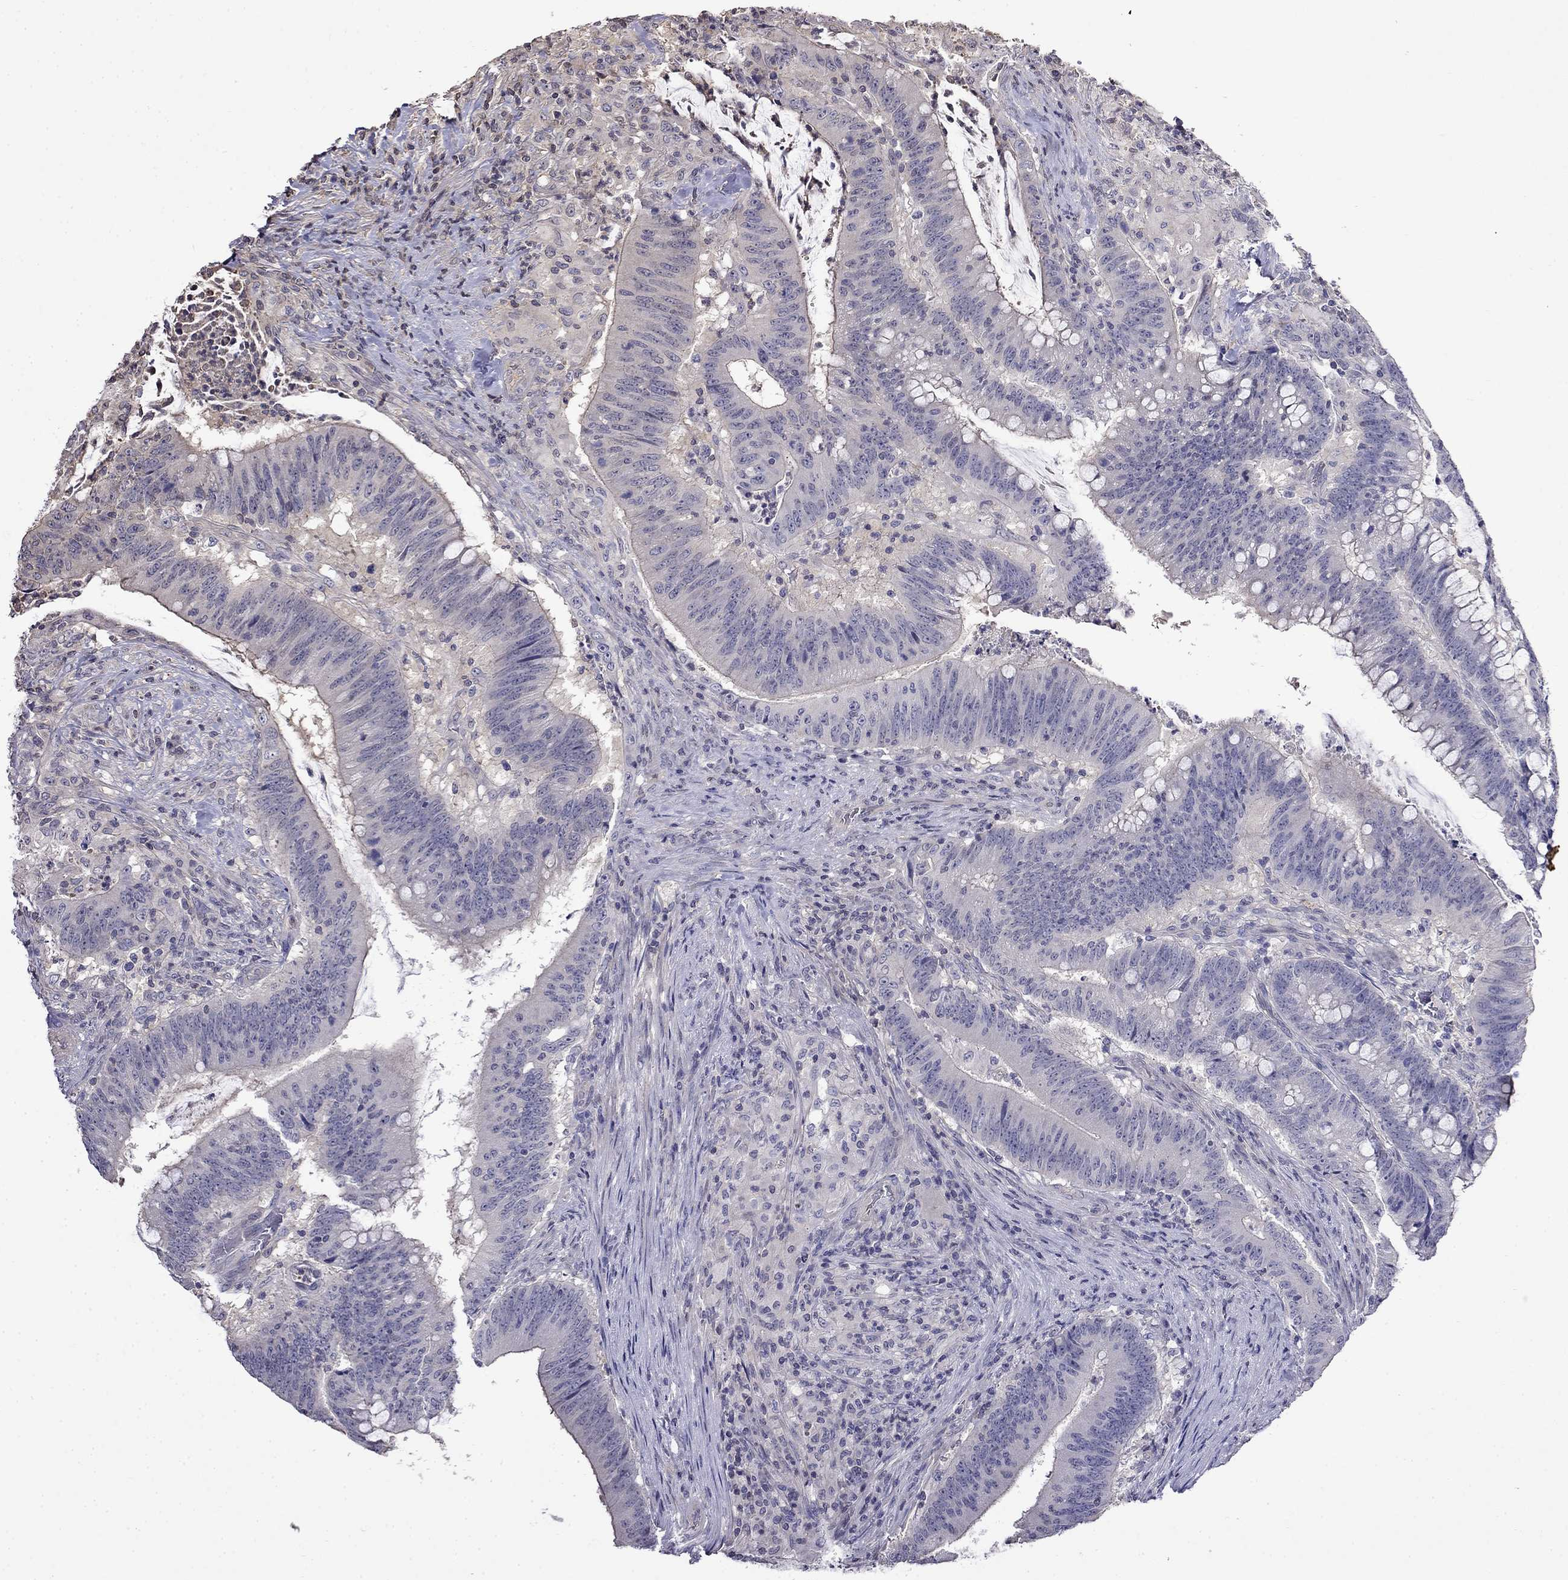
{"staining": {"intensity": "negative", "quantity": "none", "location": "none"}, "tissue": "colorectal cancer", "cell_type": "Tumor cells", "image_type": "cancer", "snomed": [{"axis": "morphology", "description": "Adenocarcinoma, NOS"}, {"axis": "topography", "description": "Colon"}], "caption": "Protein analysis of adenocarcinoma (colorectal) displays no significant expression in tumor cells.", "gene": "GUCA1B", "patient": {"sex": "female", "age": 87}}